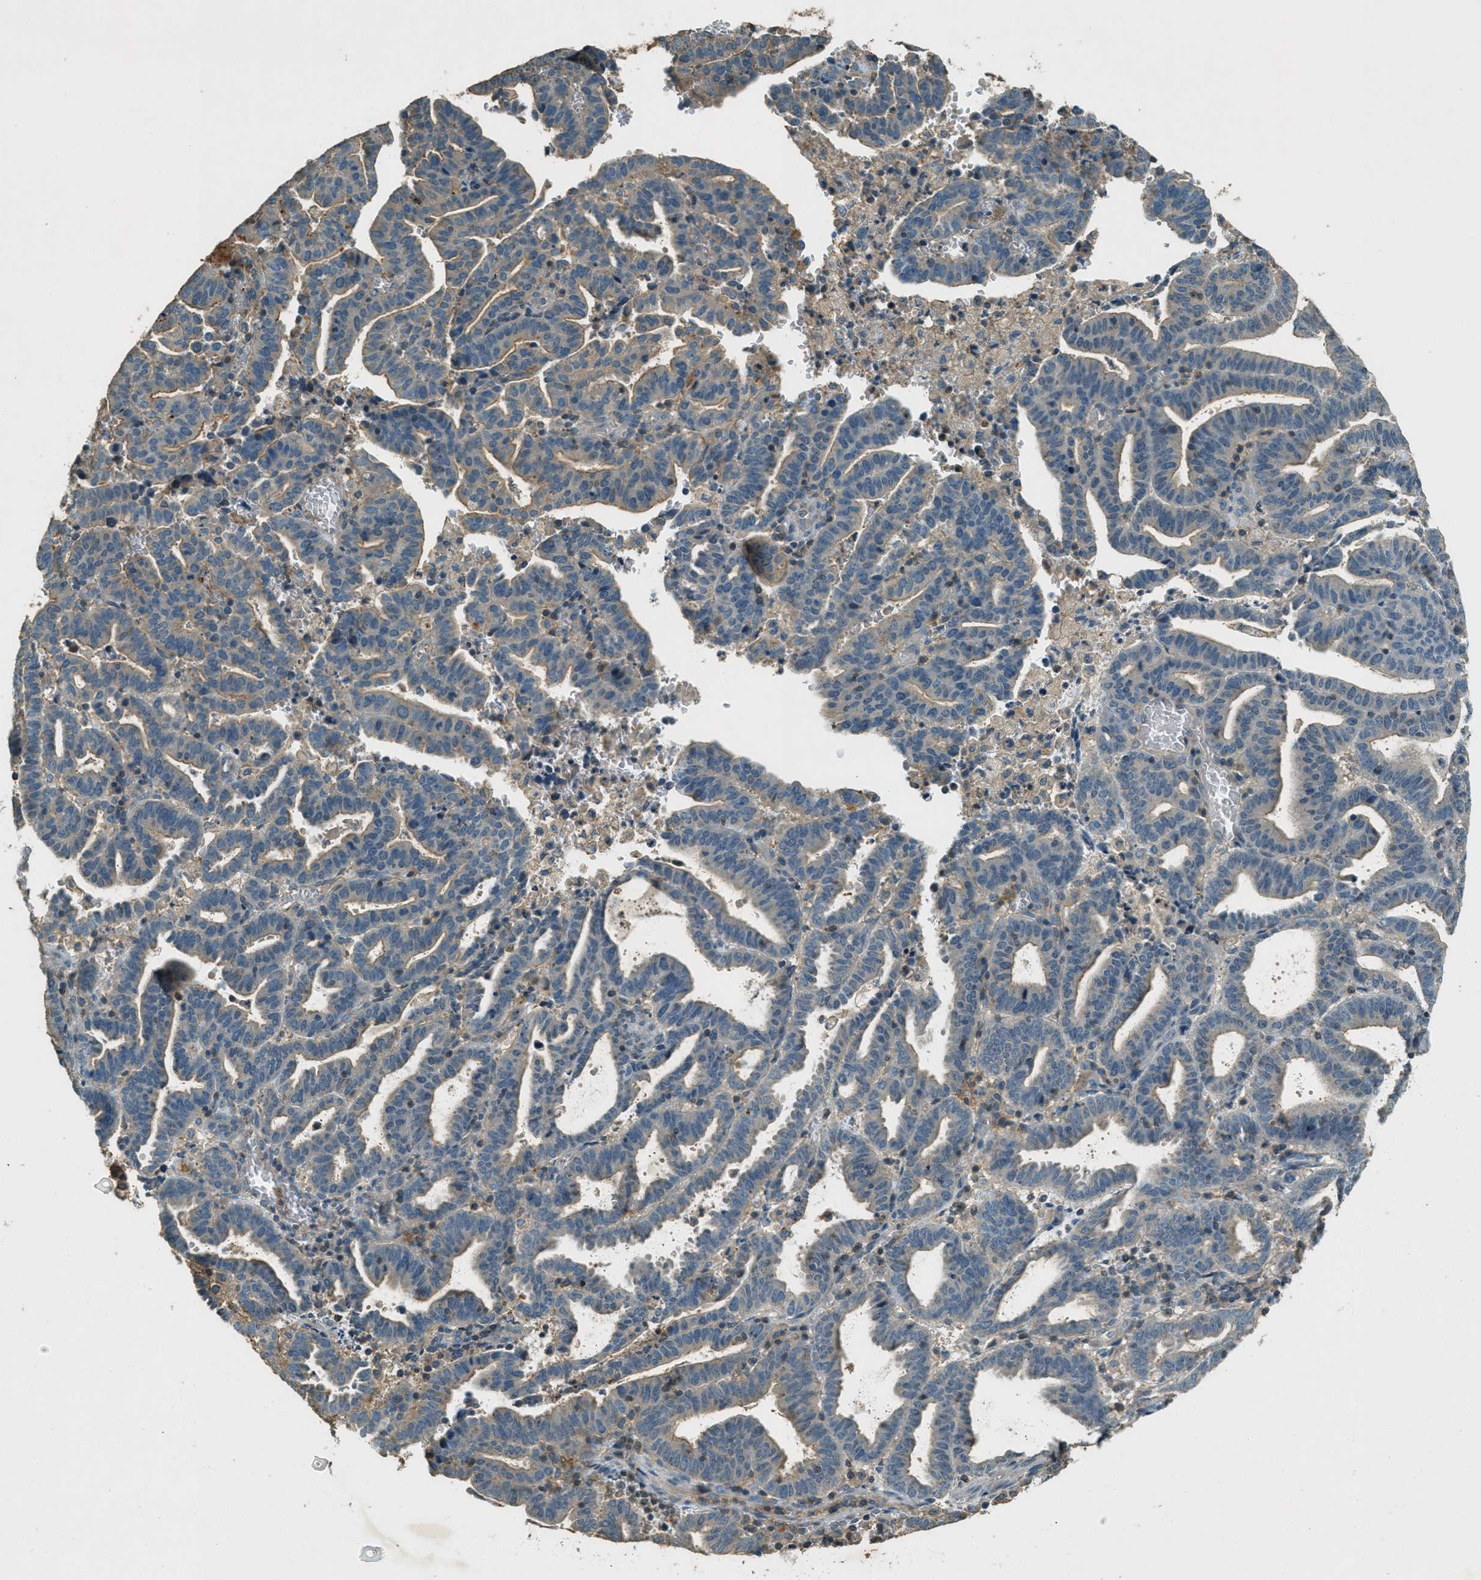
{"staining": {"intensity": "moderate", "quantity": "<25%", "location": "cytoplasmic/membranous"}, "tissue": "endometrial cancer", "cell_type": "Tumor cells", "image_type": "cancer", "snomed": [{"axis": "morphology", "description": "Adenocarcinoma, NOS"}, {"axis": "topography", "description": "Uterus"}], "caption": "Human endometrial adenocarcinoma stained for a protein (brown) displays moderate cytoplasmic/membranous positive positivity in about <25% of tumor cells.", "gene": "NUDT4", "patient": {"sex": "female", "age": 83}}